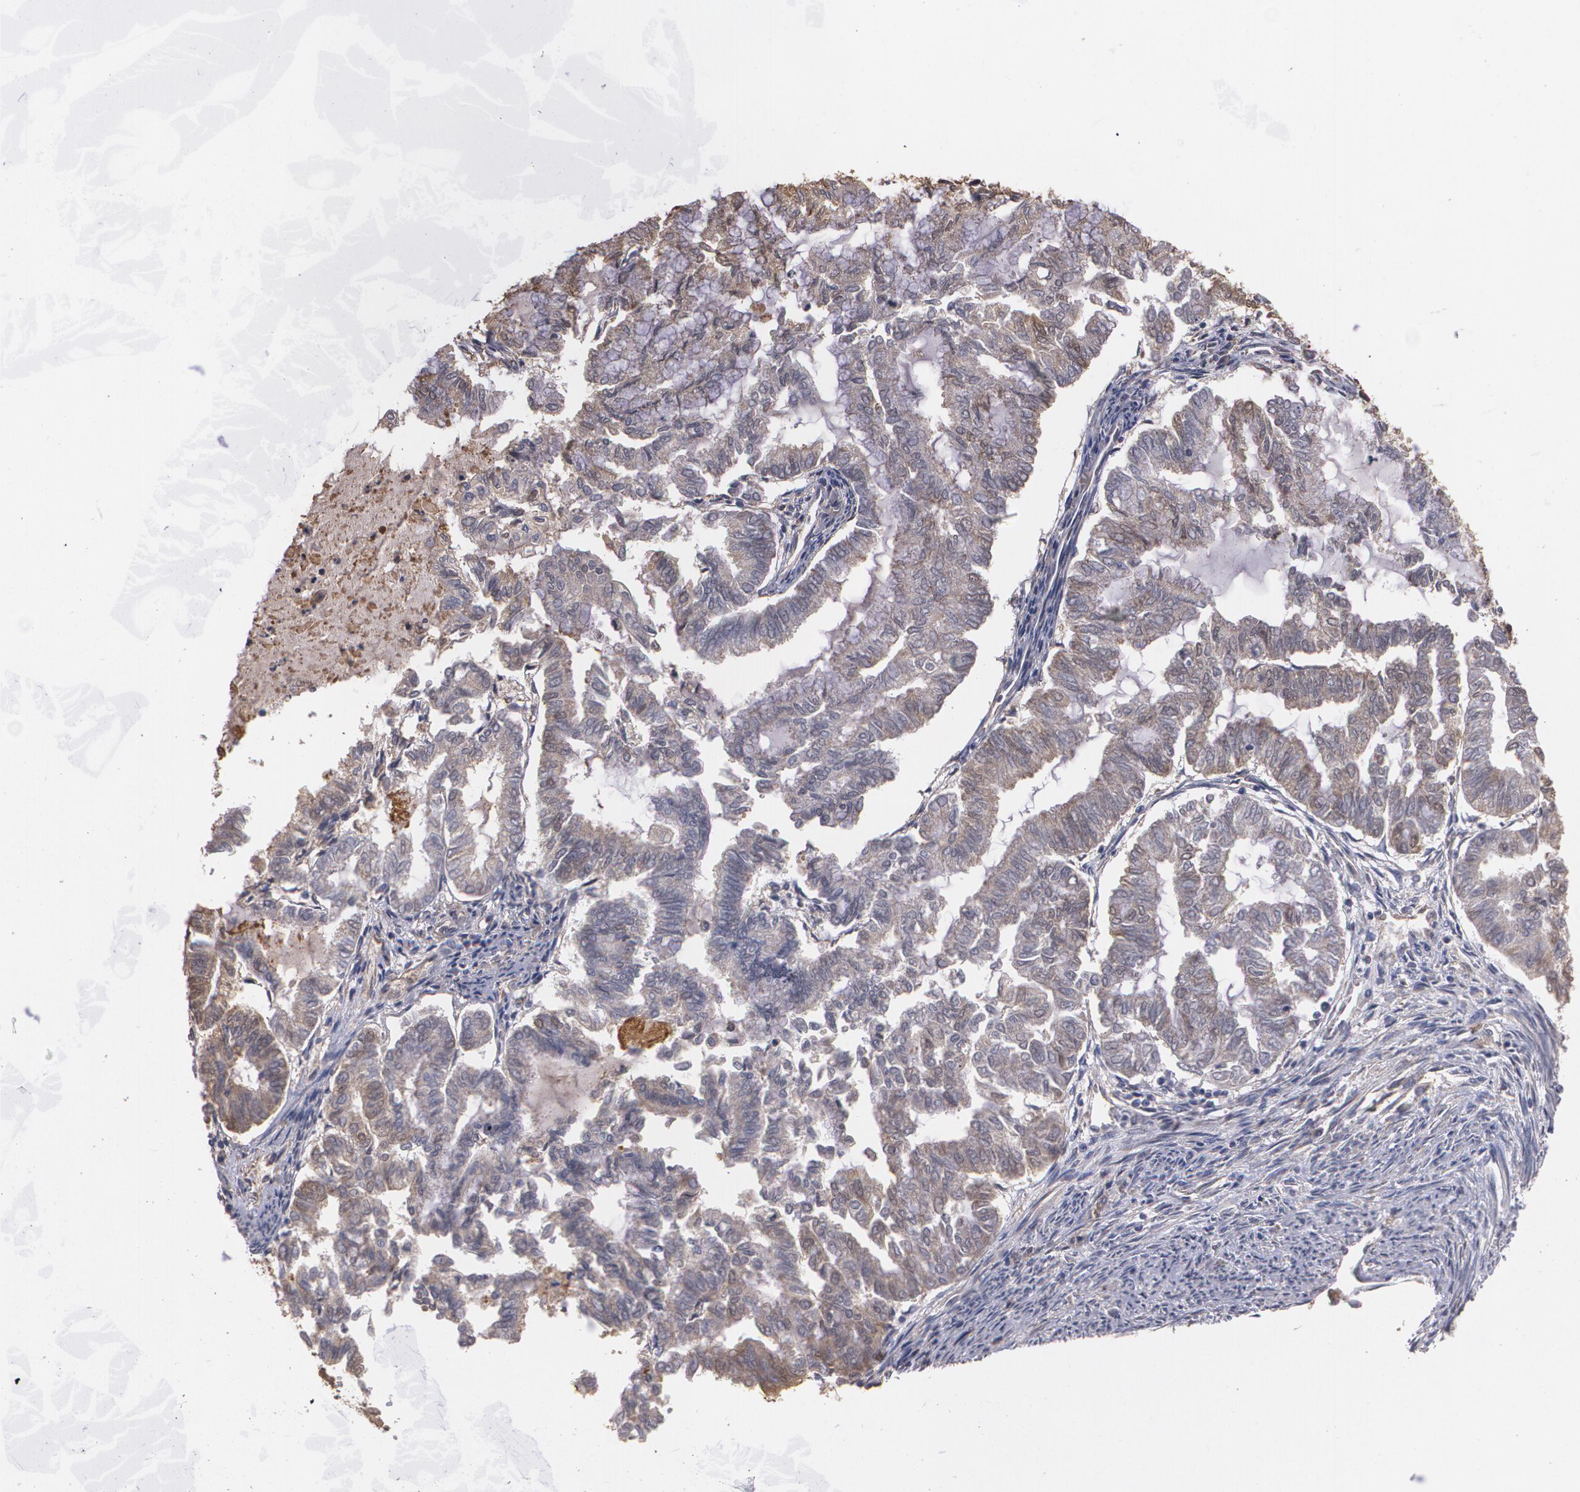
{"staining": {"intensity": "weak", "quantity": ">75%", "location": "cytoplasmic/membranous"}, "tissue": "endometrial cancer", "cell_type": "Tumor cells", "image_type": "cancer", "snomed": [{"axis": "morphology", "description": "Adenocarcinoma, NOS"}, {"axis": "topography", "description": "Endometrium"}], "caption": "Human endometrial cancer stained with a brown dye displays weak cytoplasmic/membranous positive staining in about >75% of tumor cells.", "gene": "PON1", "patient": {"sex": "female", "age": 79}}